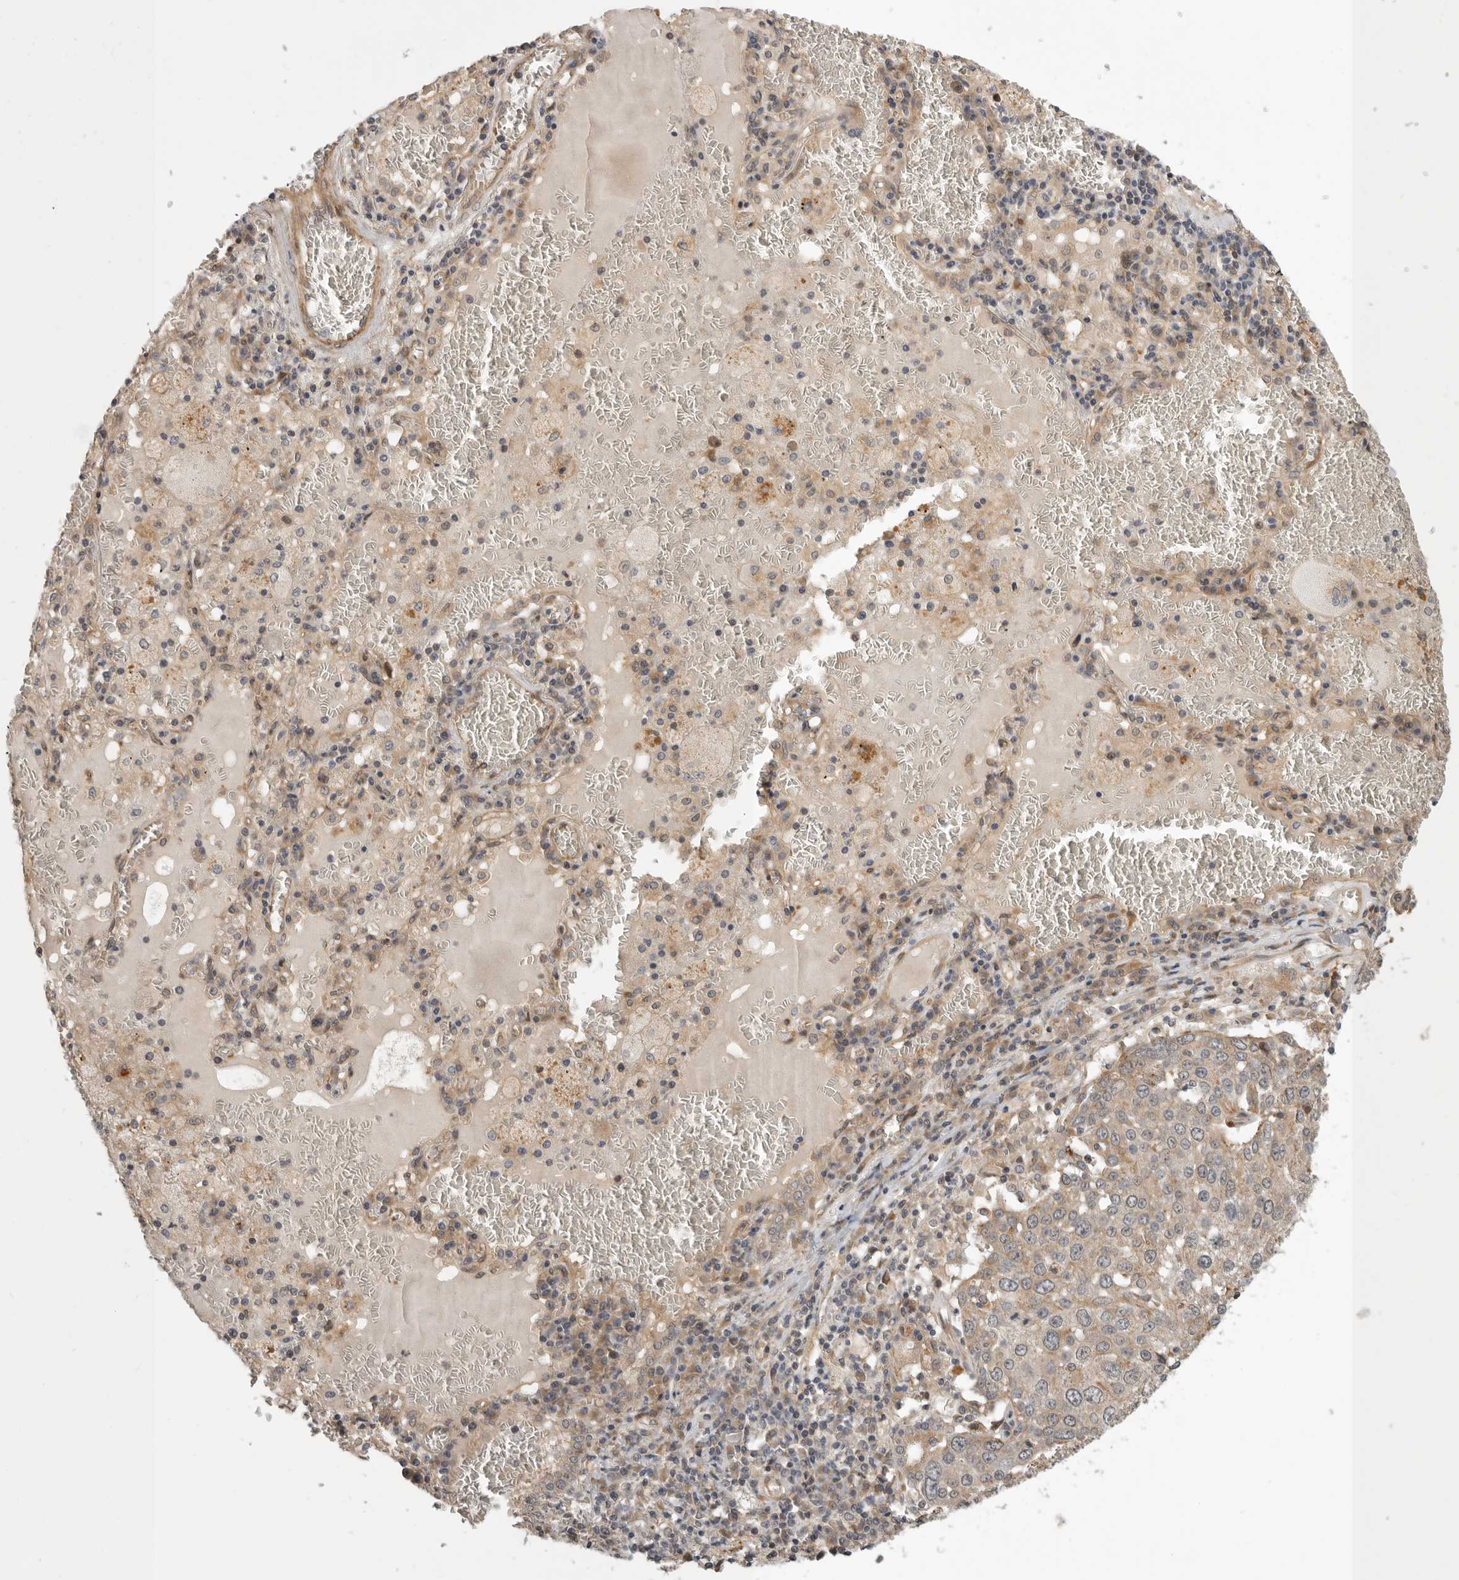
{"staining": {"intensity": "weak", "quantity": ">75%", "location": "cytoplasmic/membranous"}, "tissue": "lung cancer", "cell_type": "Tumor cells", "image_type": "cancer", "snomed": [{"axis": "morphology", "description": "Squamous cell carcinoma, NOS"}, {"axis": "topography", "description": "Lung"}], "caption": "Lung cancer stained for a protein (brown) displays weak cytoplasmic/membranous positive expression in about >75% of tumor cells.", "gene": "CUEDC1", "patient": {"sex": "male", "age": 65}}